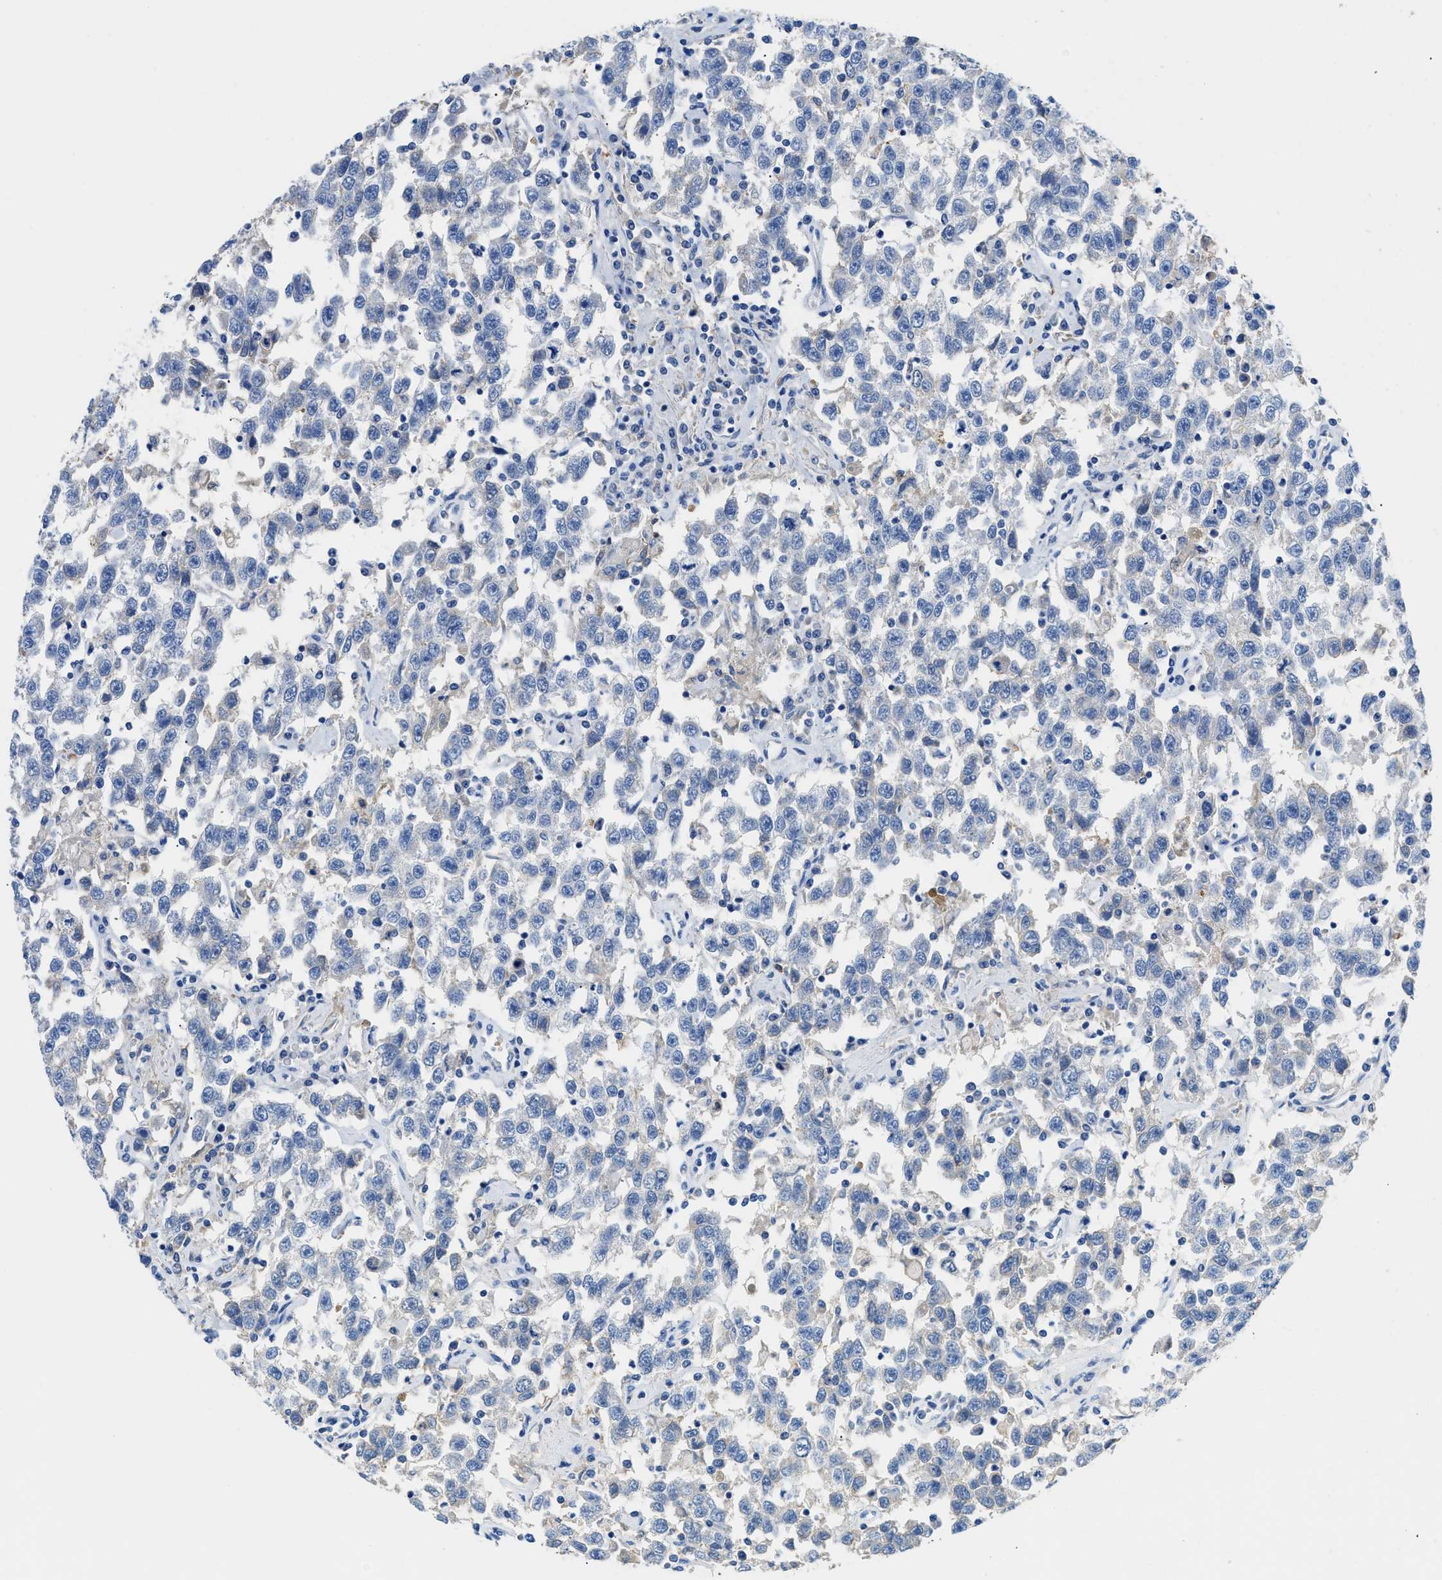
{"staining": {"intensity": "negative", "quantity": "none", "location": "none"}, "tissue": "testis cancer", "cell_type": "Tumor cells", "image_type": "cancer", "snomed": [{"axis": "morphology", "description": "Seminoma, NOS"}, {"axis": "topography", "description": "Testis"}], "caption": "Testis seminoma stained for a protein using immunohistochemistry reveals no positivity tumor cells.", "gene": "NEB", "patient": {"sex": "male", "age": 41}}